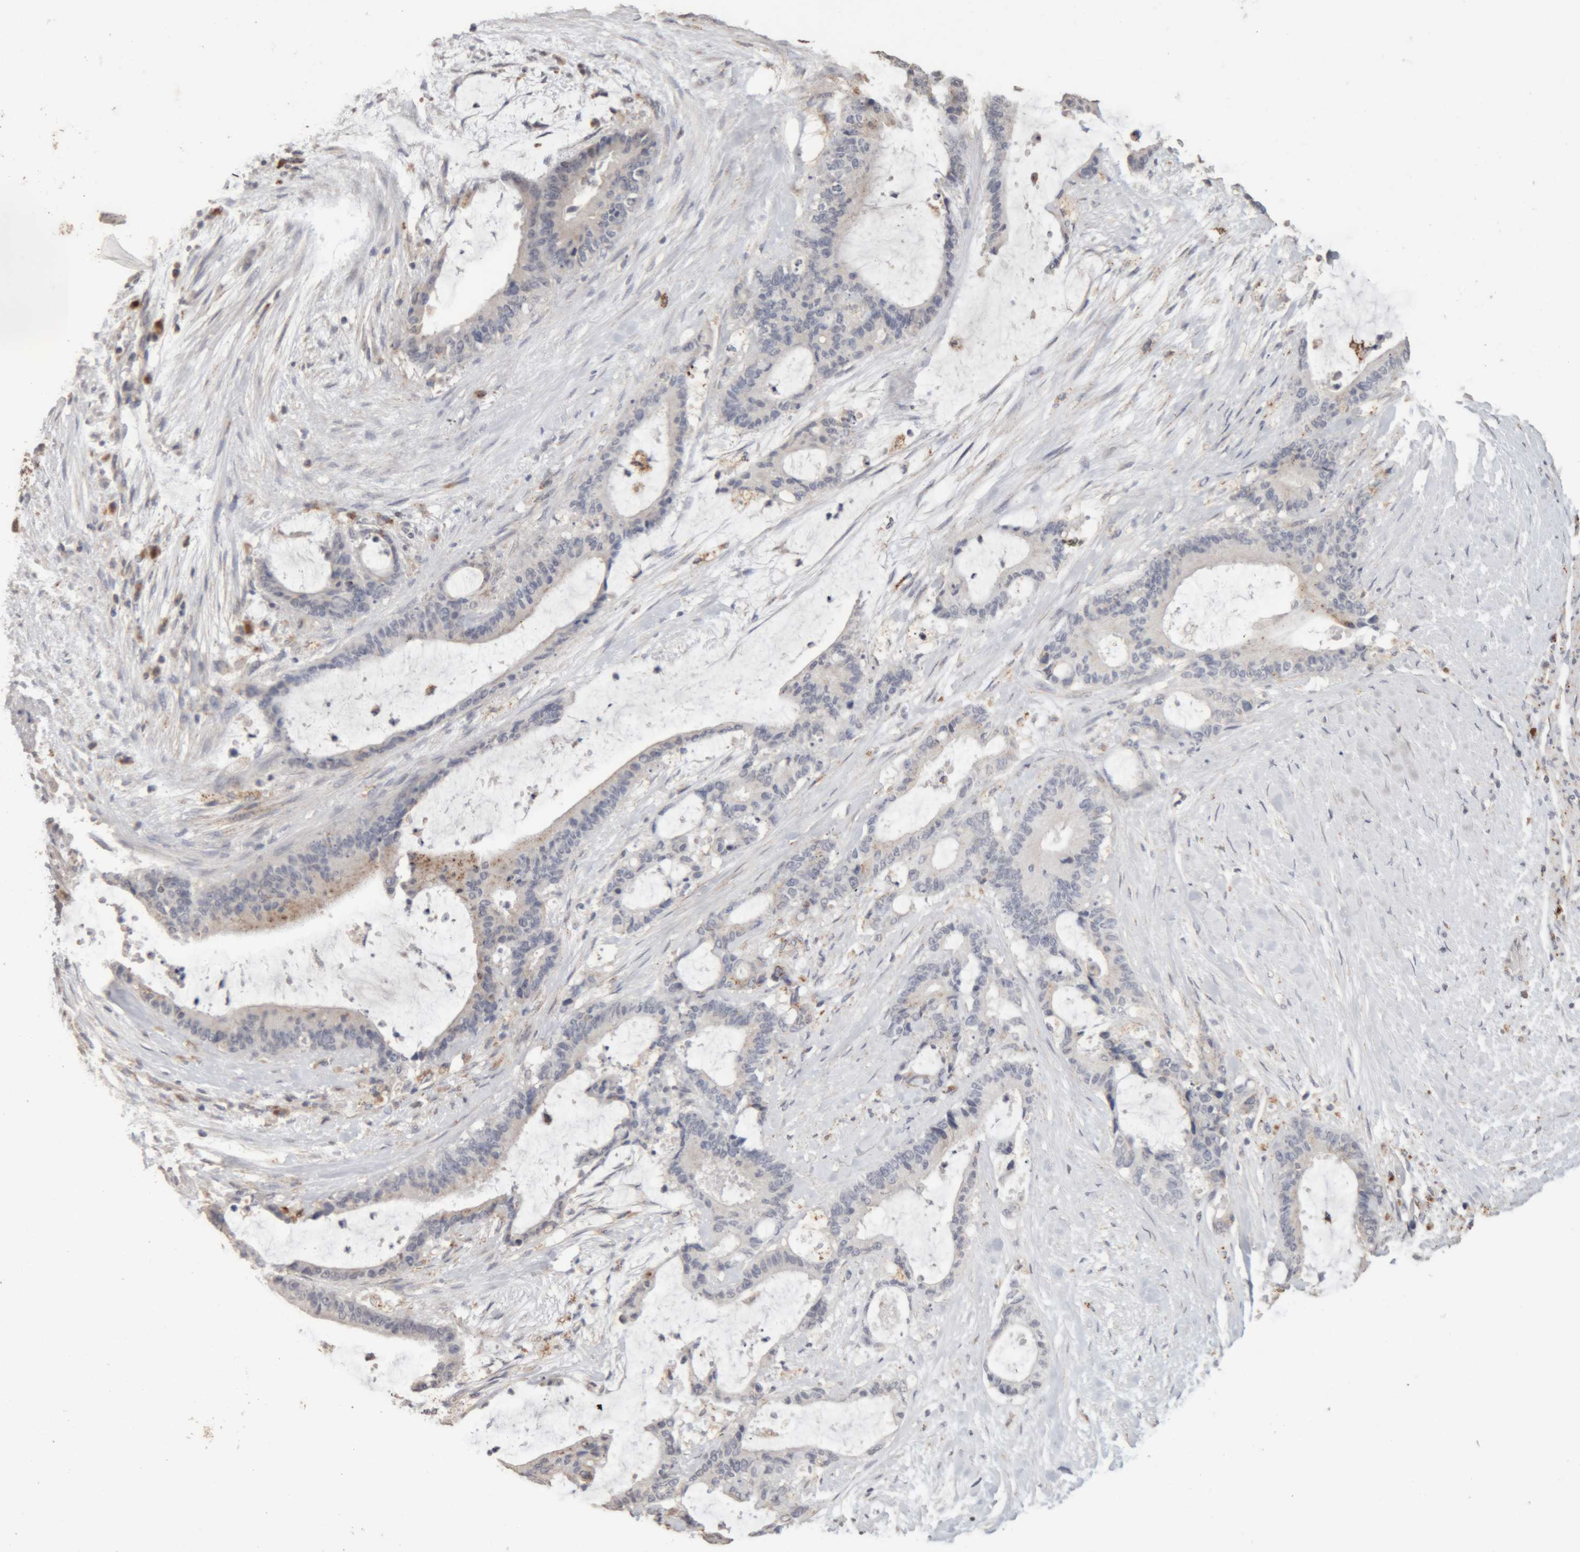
{"staining": {"intensity": "negative", "quantity": "none", "location": "none"}, "tissue": "liver cancer", "cell_type": "Tumor cells", "image_type": "cancer", "snomed": [{"axis": "morphology", "description": "Cholangiocarcinoma"}, {"axis": "topography", "description": "Liver"}], "caption": "A high-resolution image shows immunohistochemistry (IHC) staining of cholangiocarcinoma (liver), which shows no significant positivity in tumor cells. (DAB (3,3'-diaminobenzidine) immunohistochemistry visualized using brightfield microscopy, high magnification).", "gene": "ARSA", "patient": {"sex": "female", "age": 73}}